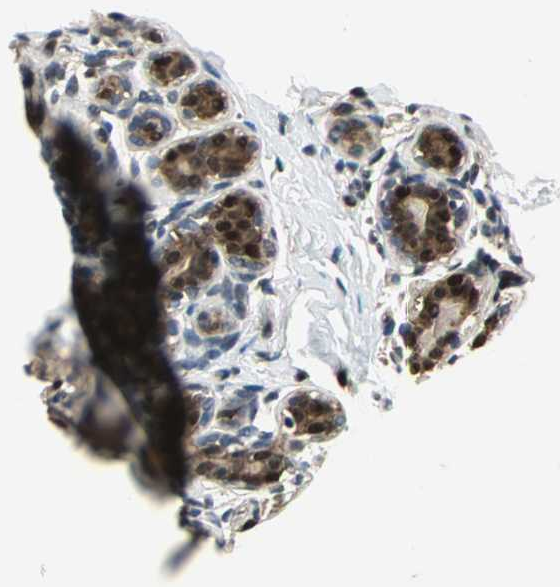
{"staining": {"intensity": "strong", "quantity": ">75%", "location": "cytoplasmic/membranous,nuclear"}, "tissue": "breast", "cell_type": "Glandular cells", "image_type": "normal", "snomed": [{"axis": "morphology", "description": "Normal tissue, NOS"}, {"axis": "topography", "description": "Breast"}], "caption": "A high amount of strong cytoplasmic/membranous,nuclear positivity is identified in approximately >75% of glandular cells in unremarkable breast.", "gene": "MIS18BP1", "patient": {"sex": "female", "age": 75}}